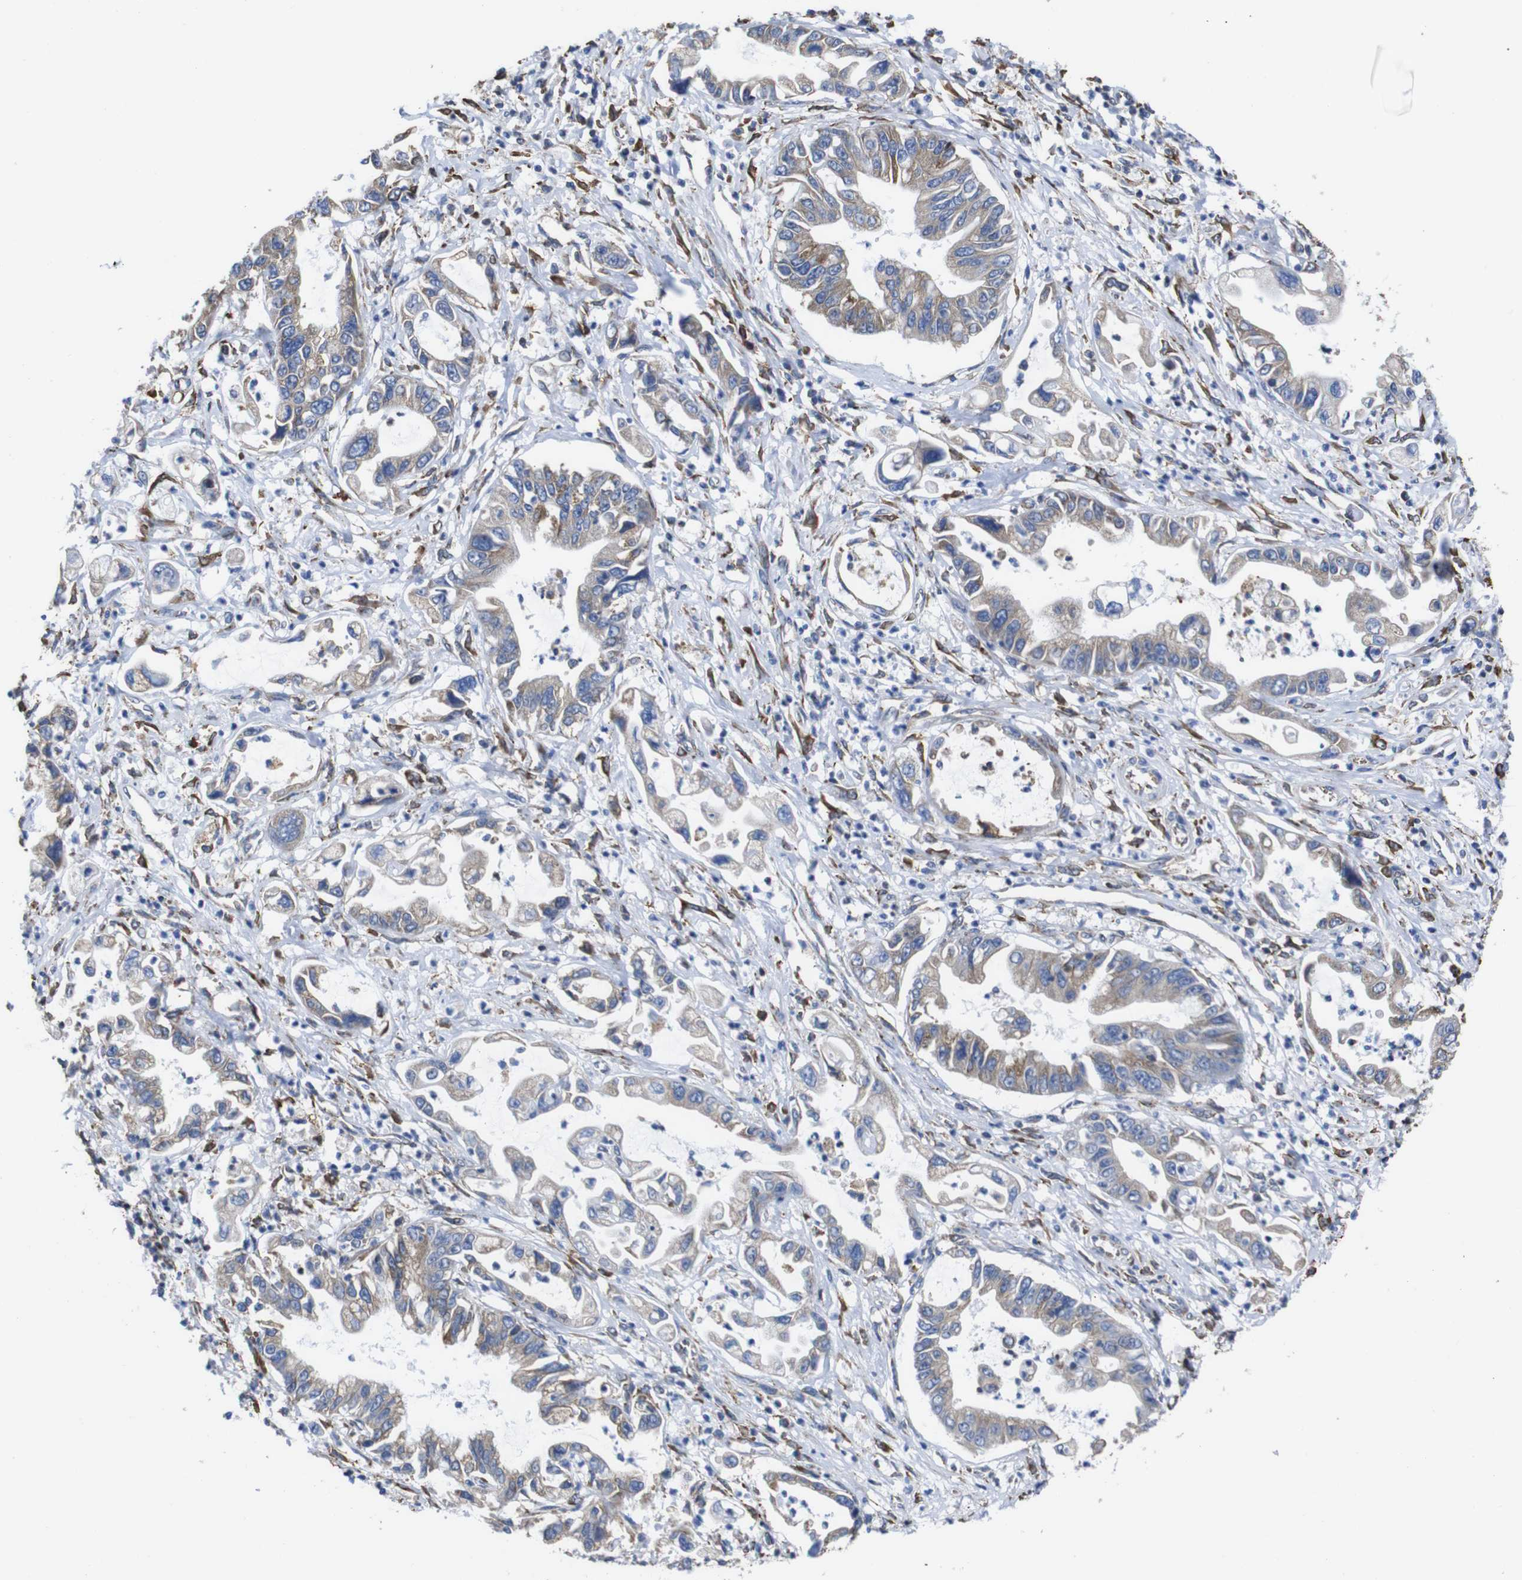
{"staining": {"intensity": "moderate", "quantity": "<25%", "location": "cytoplasmic/membranous"}, "tissue": "pancreatic cancer", "cell_type": "Tumor cells", "image_type": "cancer", "snomed": [{"axis": "morphology", "description": "Adenocarcinoma, NOS"}, {"axis": "topography", "description": "Pancreas"}], "caption": "Pancreatic cancer stained with IHC reveals moderate cytoplasmic/membranous staining in approximately <25% of tumor cells.", "gene": "PPIB", "patient": {"sex": "male", "age": 56}}